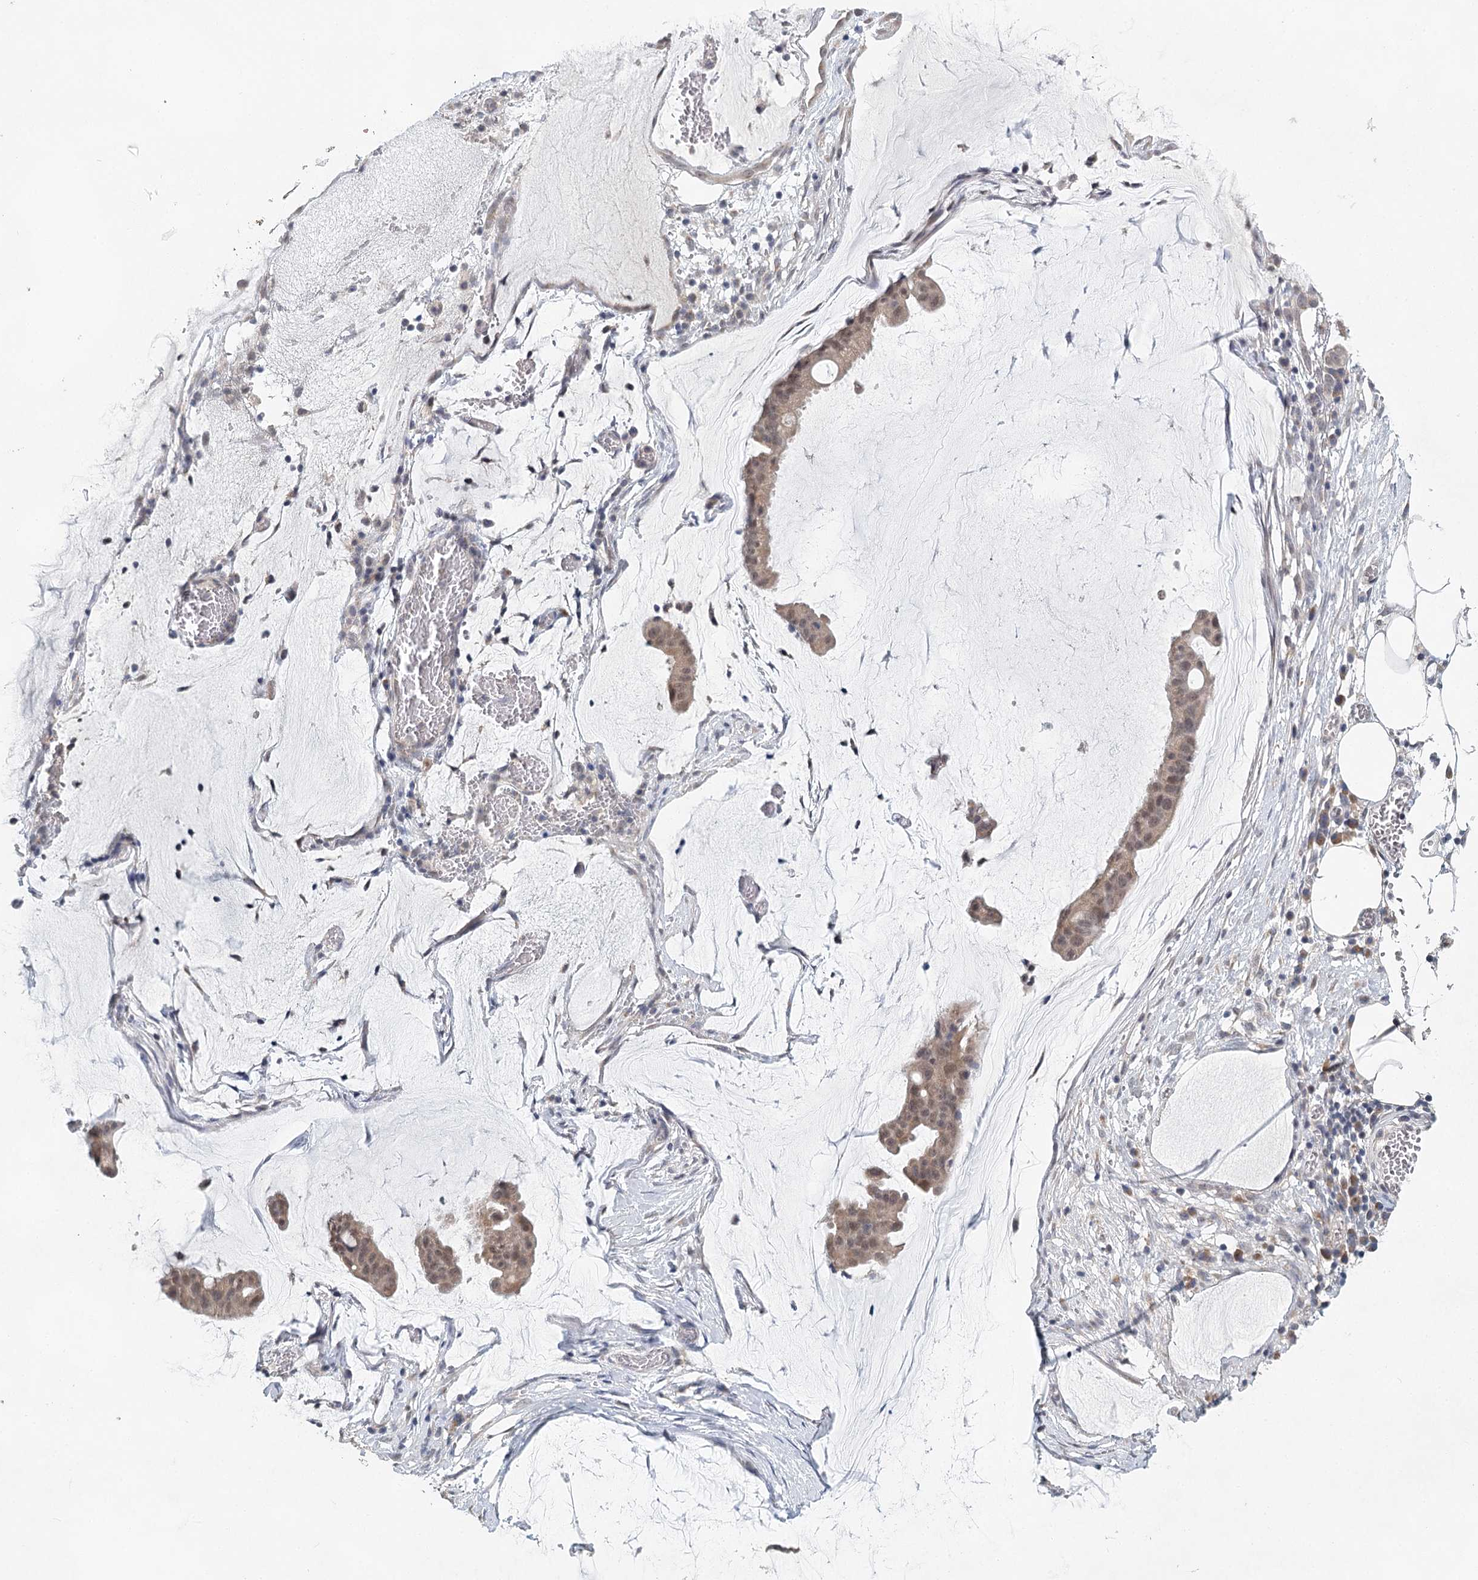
{"staining": {"intensity": "weak", "quantity": ">75%", "location": "cytoplasmic/membranous,nuclear"}, "tissue": "ovarian cancer", "cell_type": "Tumor cells", "image_type": "cancer", "snomed": [{"axis": "morphology", "description": "Cystadenocarcinoma, mucinous, NOS"}, {"axis": "topography", "description": "Ovary"}], "caption": "Ovarian mucinous cystadenocarcinoma was stained to show a protein in brown. There is low levels of weak cytoplasmic/membranous and nuclear staining in approximately >75% of tumor cells.", "gene": "BLTP1", "patient": {"sex": "female", "age": 73}}